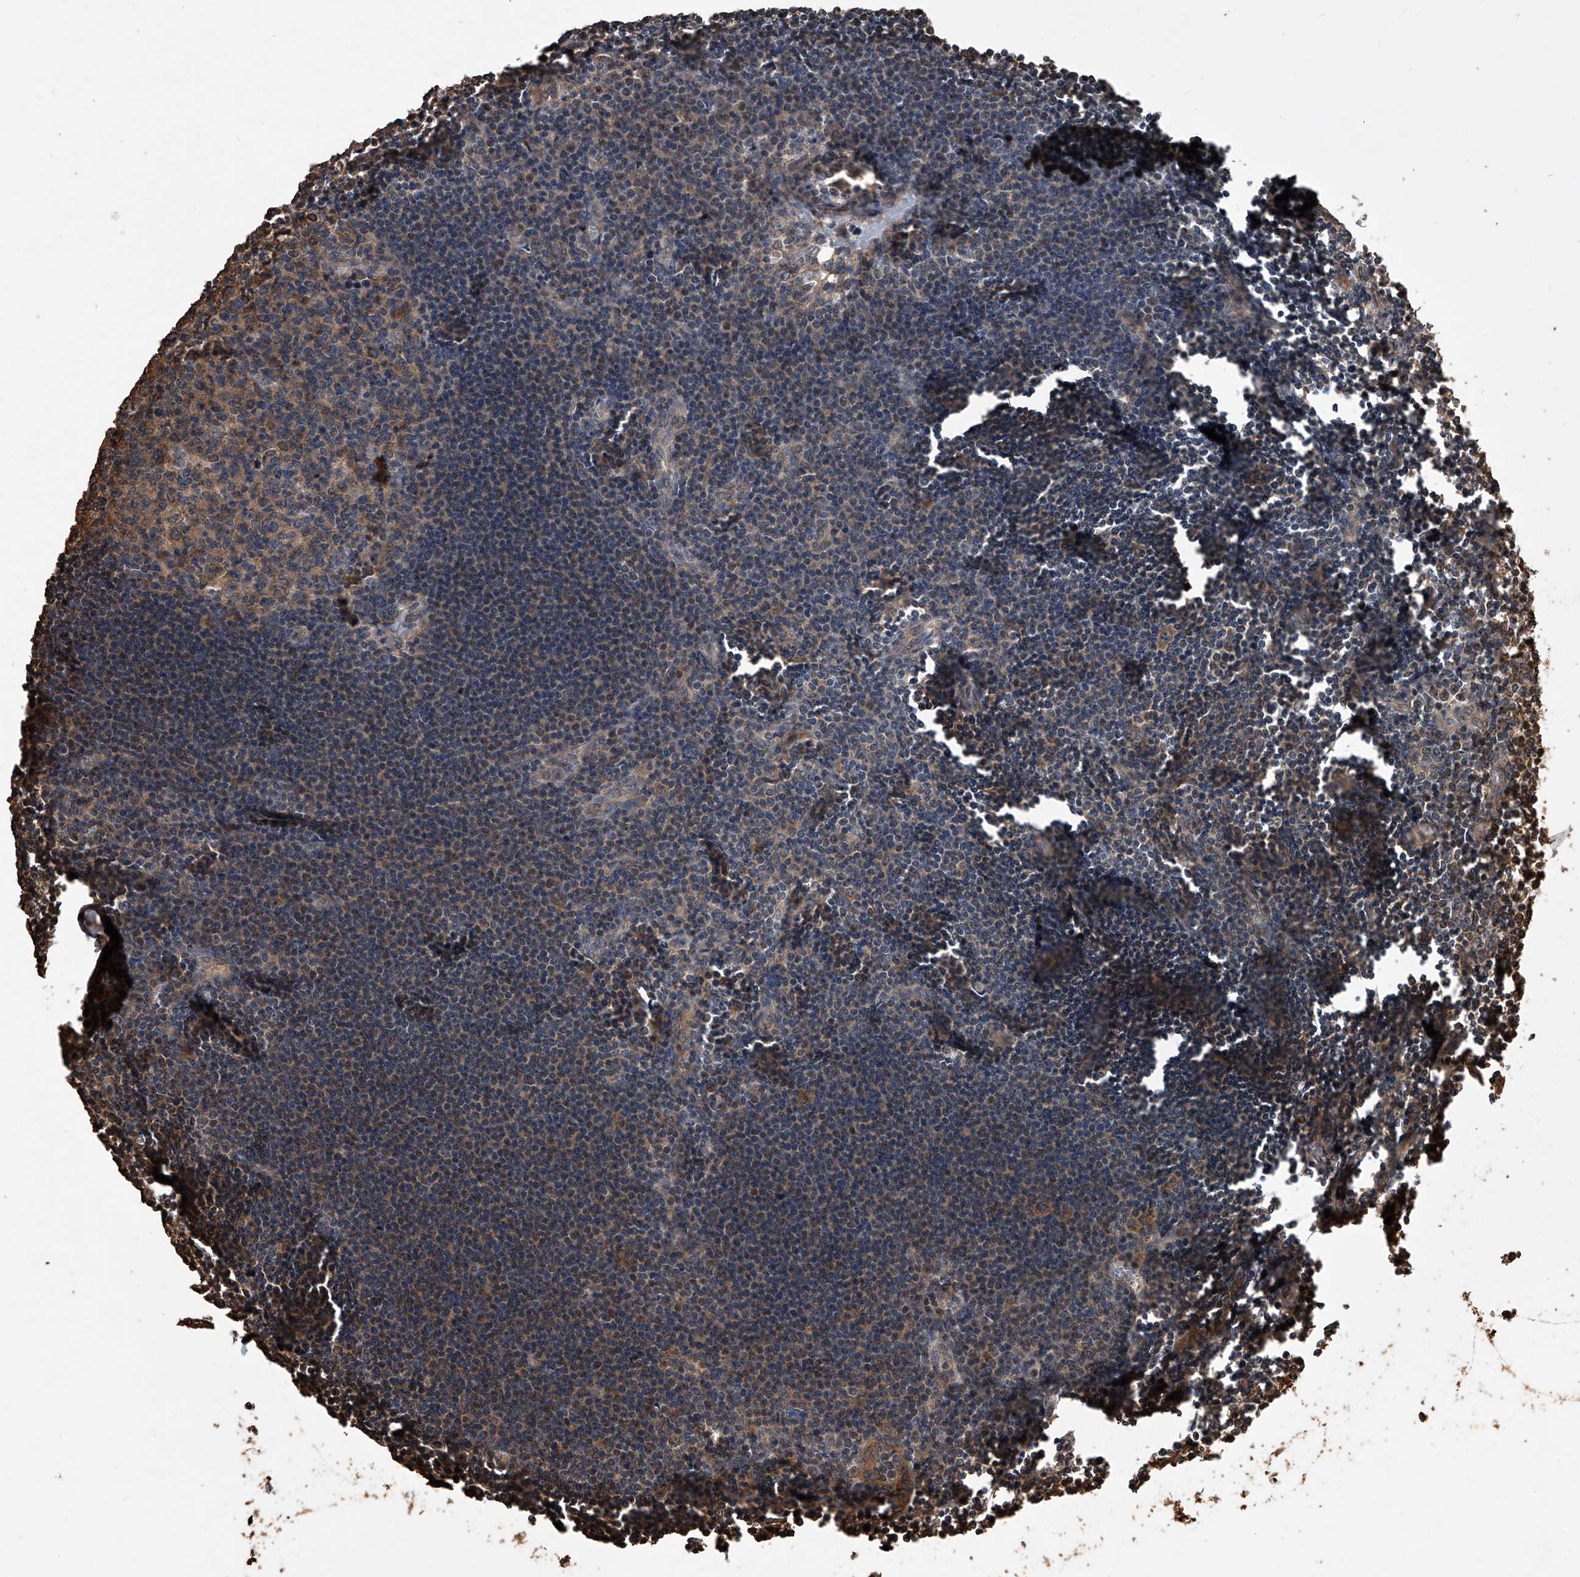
{"staining": {"intensity": "weak", "quantity": ">75%", "location": "cytoplasmic/membranous"}, "tissue": "lymph node", "cell_type": "Germinal center cells", "image_type": "normal", "snomed": [{"axis": "morphology", "description": "Normal tissue, NOS"}, {"axis": "morphology", "description": "Malignant melanoma, Metastatic site"}, {"axis": "topography", "description": "Lymph node"}], "caption": "Unremarkable lymph node reveals weak cytoplasmic/membranous staining in about >75% of germinal center cells (DAB (3,3'-diaminobenzidine) IHC, brown staining for protein, blue staining for nuclei)..", "gene": "LTV1", "patient": {"sex": "male", "age": 41}}